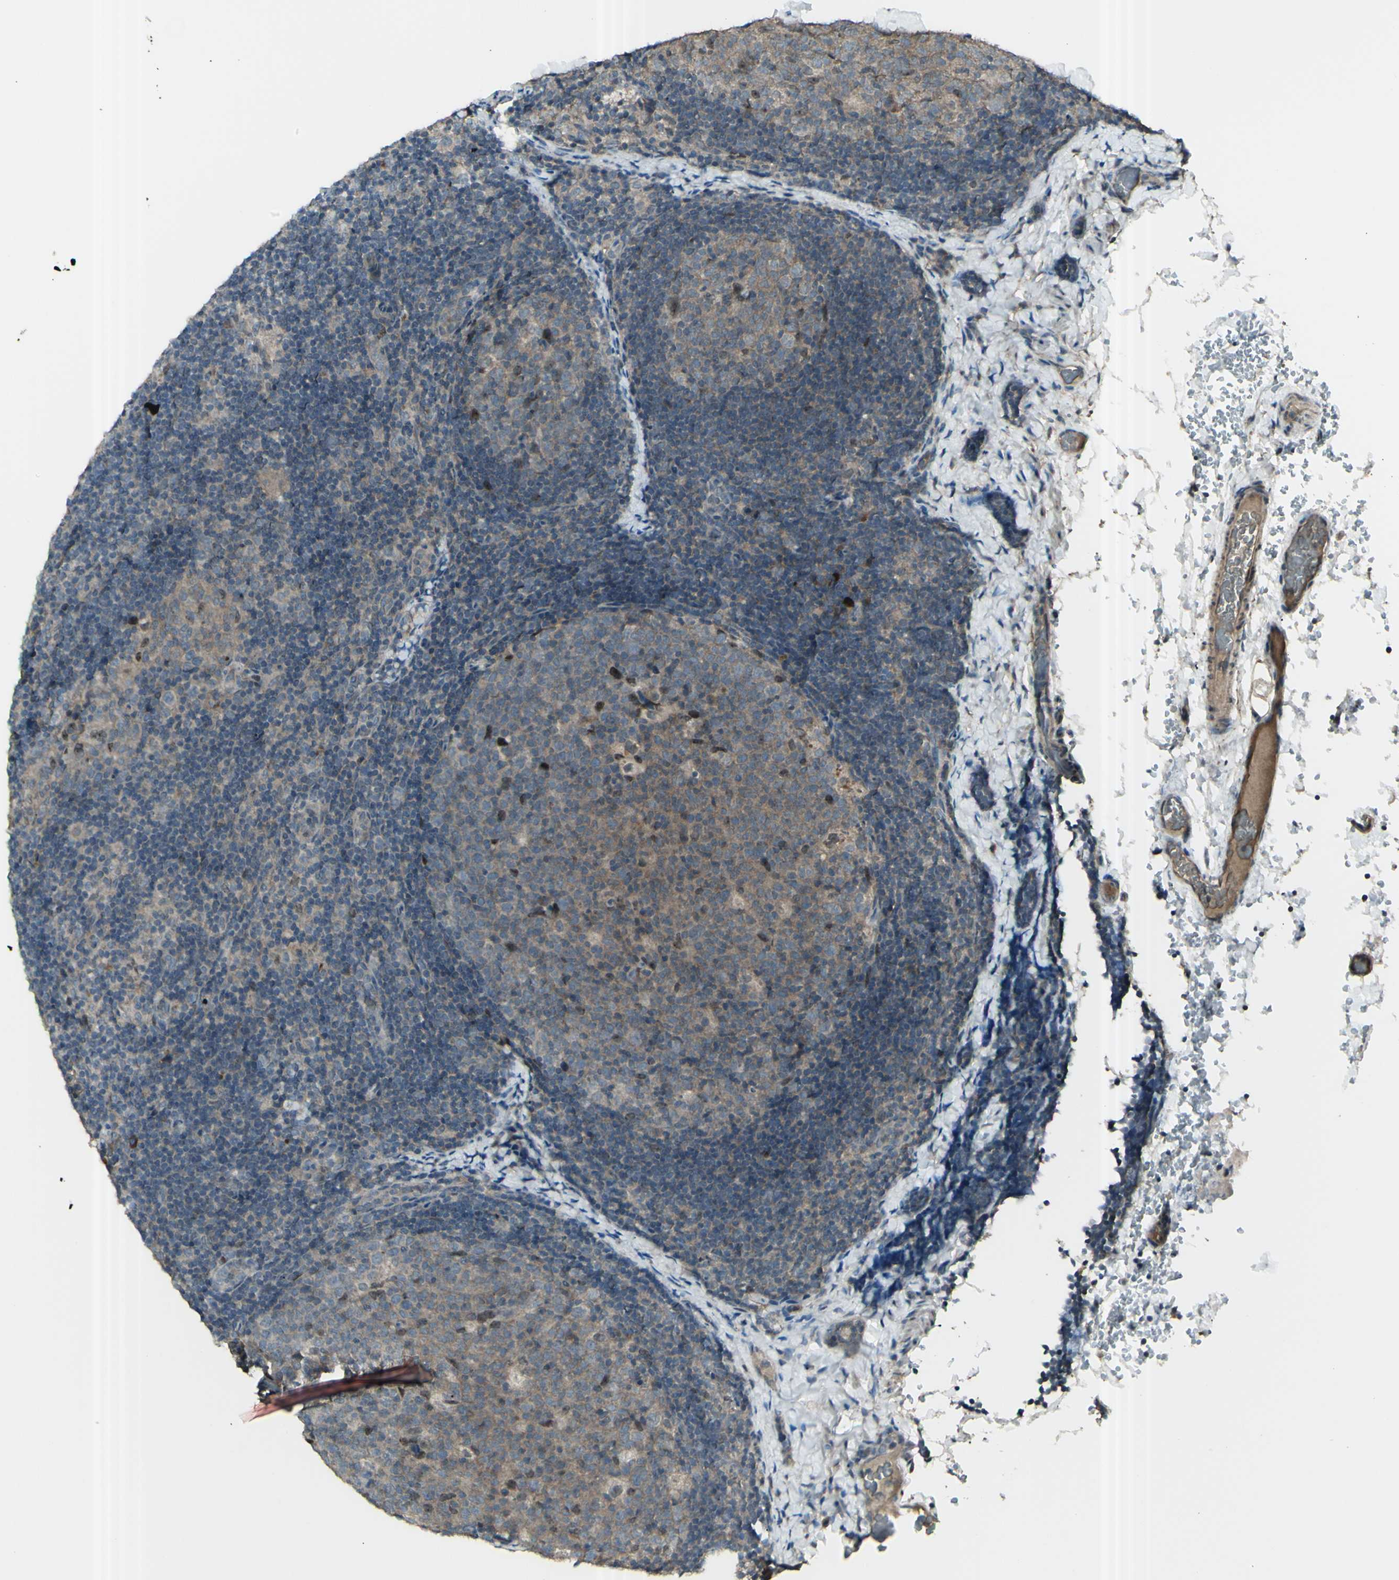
{"staining": {"intensity": "weak", "quantity": ">75%", "location": "cytoplasmic/membranous,nuclear"}, "tissue": "lymph node", "cell_type": "Germinal center cells", "image_type": "normal", "snomed": [{"axis": "morphology", "description": "Normal tissue, NOS"}, {"axis": "topography", "description": "Lymph node"}], "caption": "Protein staining shows weak cytoplasmic/membranous,nuclear positivity in approximately >75% of germinal center cells in unremarkable lymph node.", "gene": "GNAS", "patient": {"sex": "female", "age": 14}}